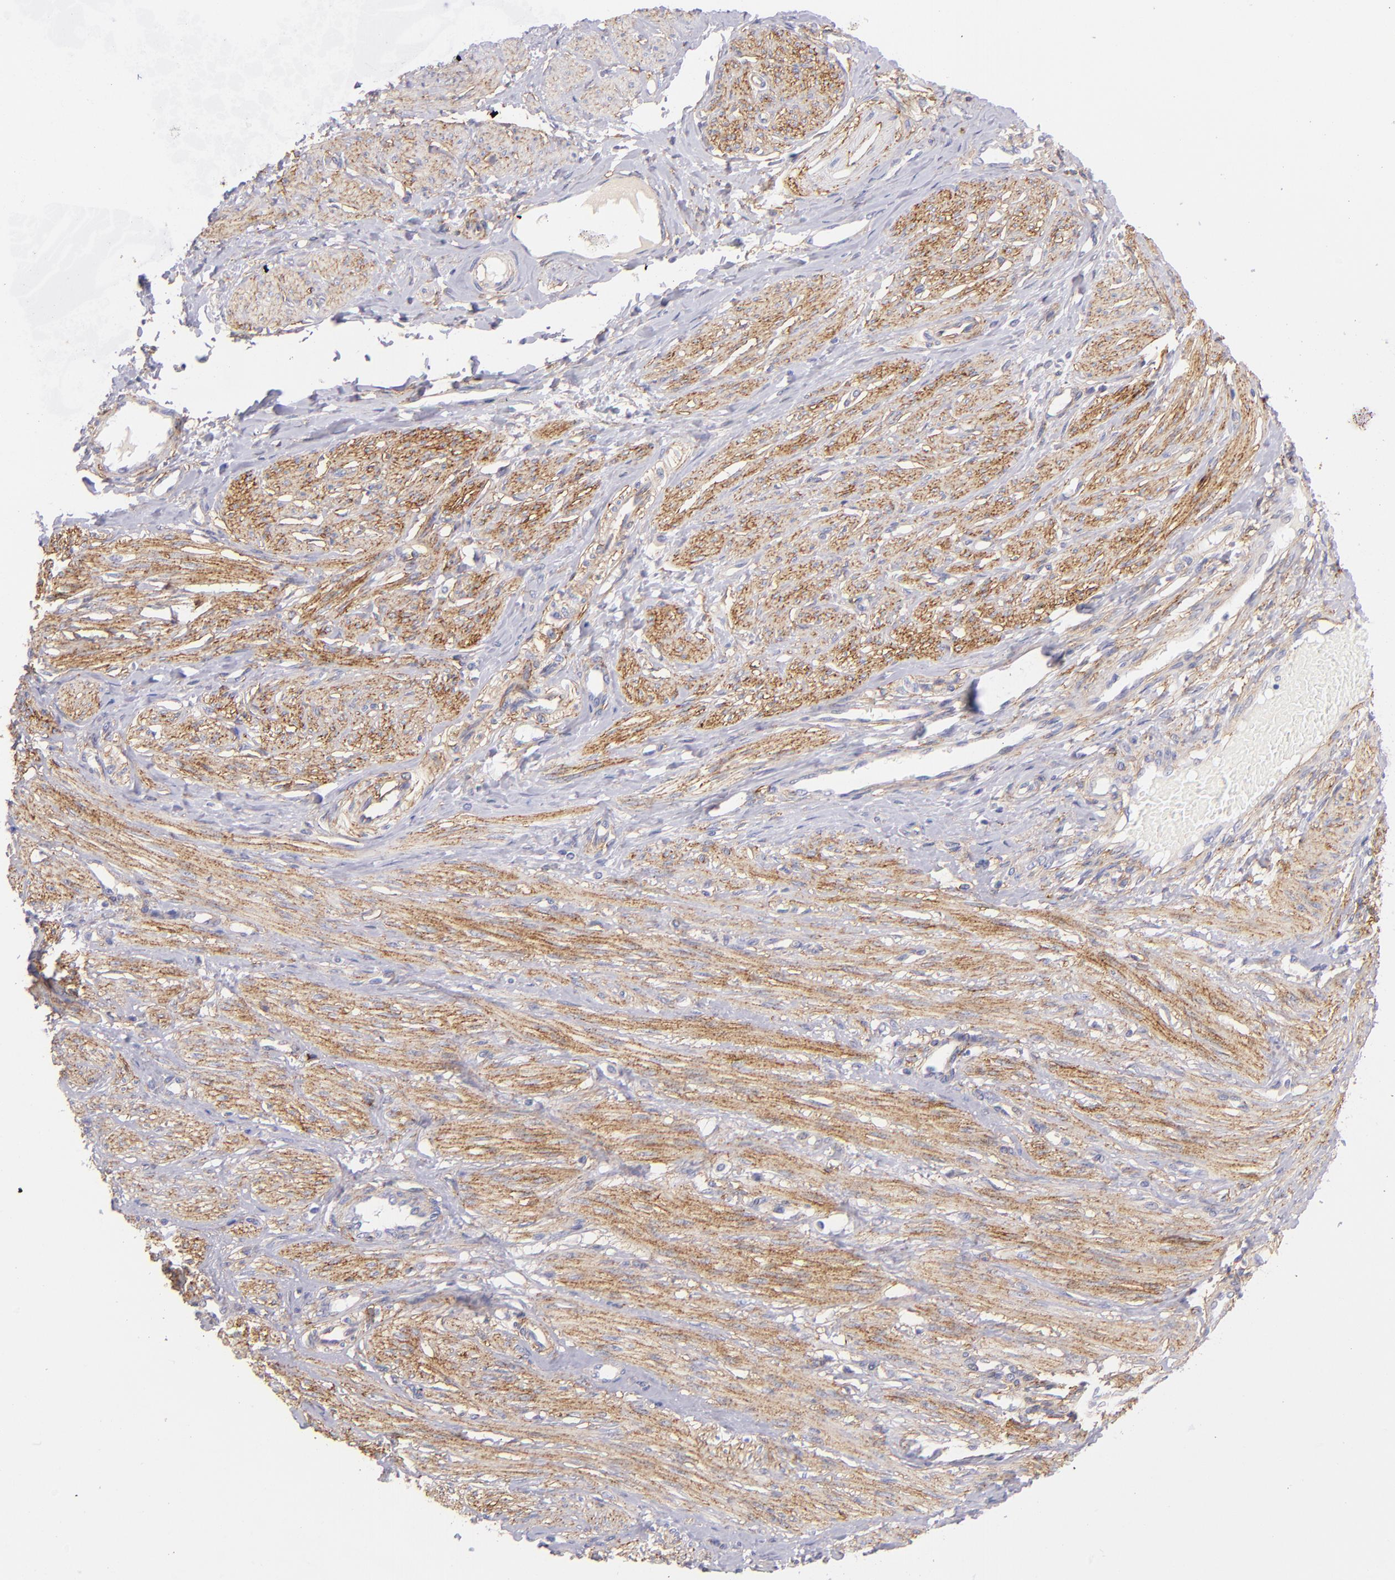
{"staining": {"intensity": "moderate", "quantity": ">75%", "location": "cytoplasmic/membranous"}, "tissue": "smooth muscle", "cell_type": "Smooth muscle cells", "image_type": "normal", "snomed": [{"axis": "morphology", "description": "Normal tissue, NOS"}, {"axis": "topography", "description": "Smooth muscle"}, {"axis": "topography", "description": "Uterus"}], "caption": "Protein staining reveals moderate cytoplasmic/membranous expression in about >75% of smooth muscle cells in unremarkable smooth muscle. The protein is stained brown, and the nuclei are stained in blue (DAB IHC with brightfield microscopy, high magnification).", "gene": "CD81", "patient": {"sex": "female", "age": 39}}